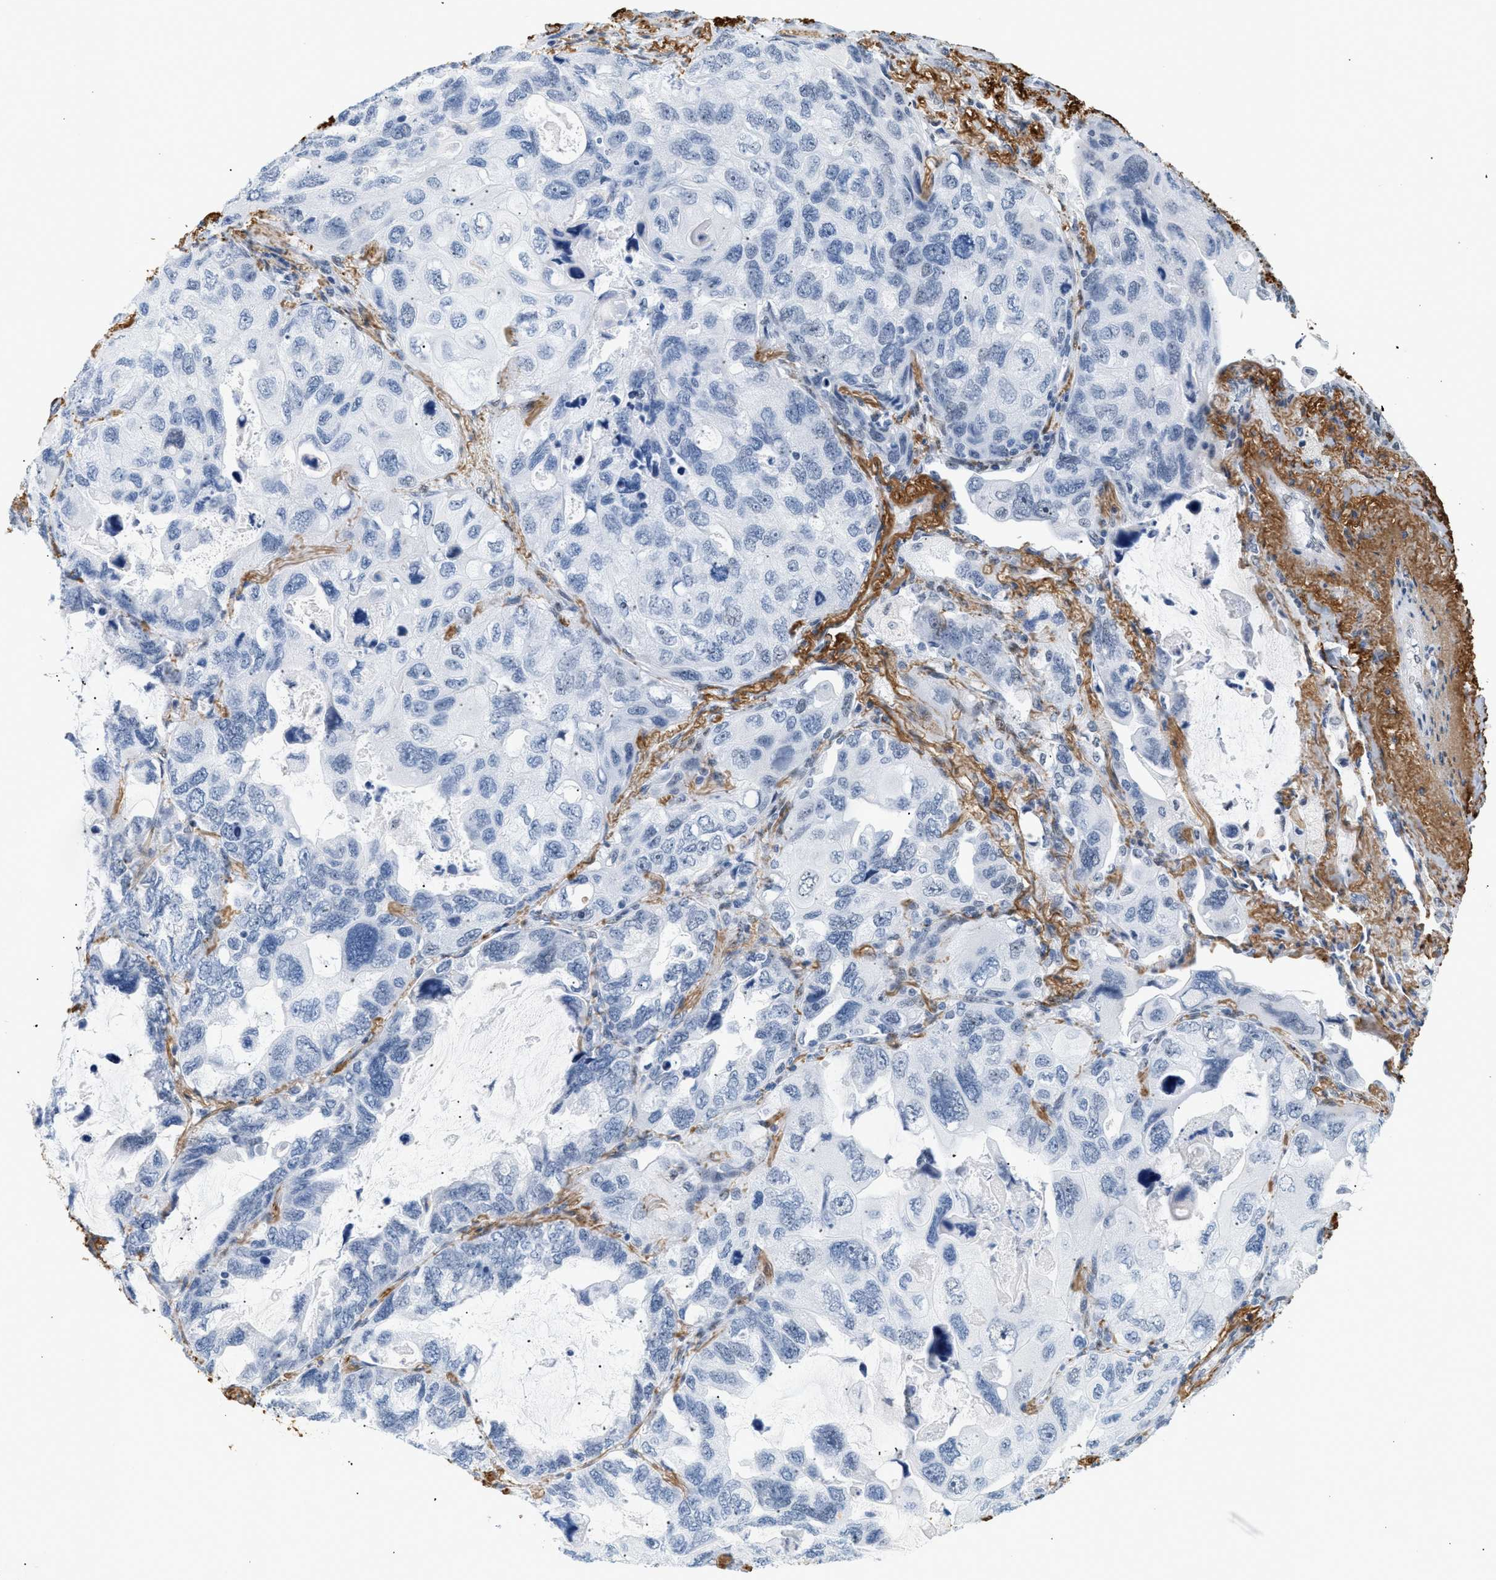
{"staining": {"intensity": "weak", "quantity": "<25%", "location": "nuclear"}, "tissue": "lung cancer", "cell_type": "Tumor cells", "image_type": "cancer", "snomed": [{"axis": "morphology", "description": "Squamous cell carcinoma, NOS"}, {"axis": "topography", "description": "Lung"}], "caption": "Micrograph shows no protein staining in tumor cells of squamous cell carcinoma (lung) tissue.", "gene": "ELN", "patient": {"sex": "female", "age": 73}}